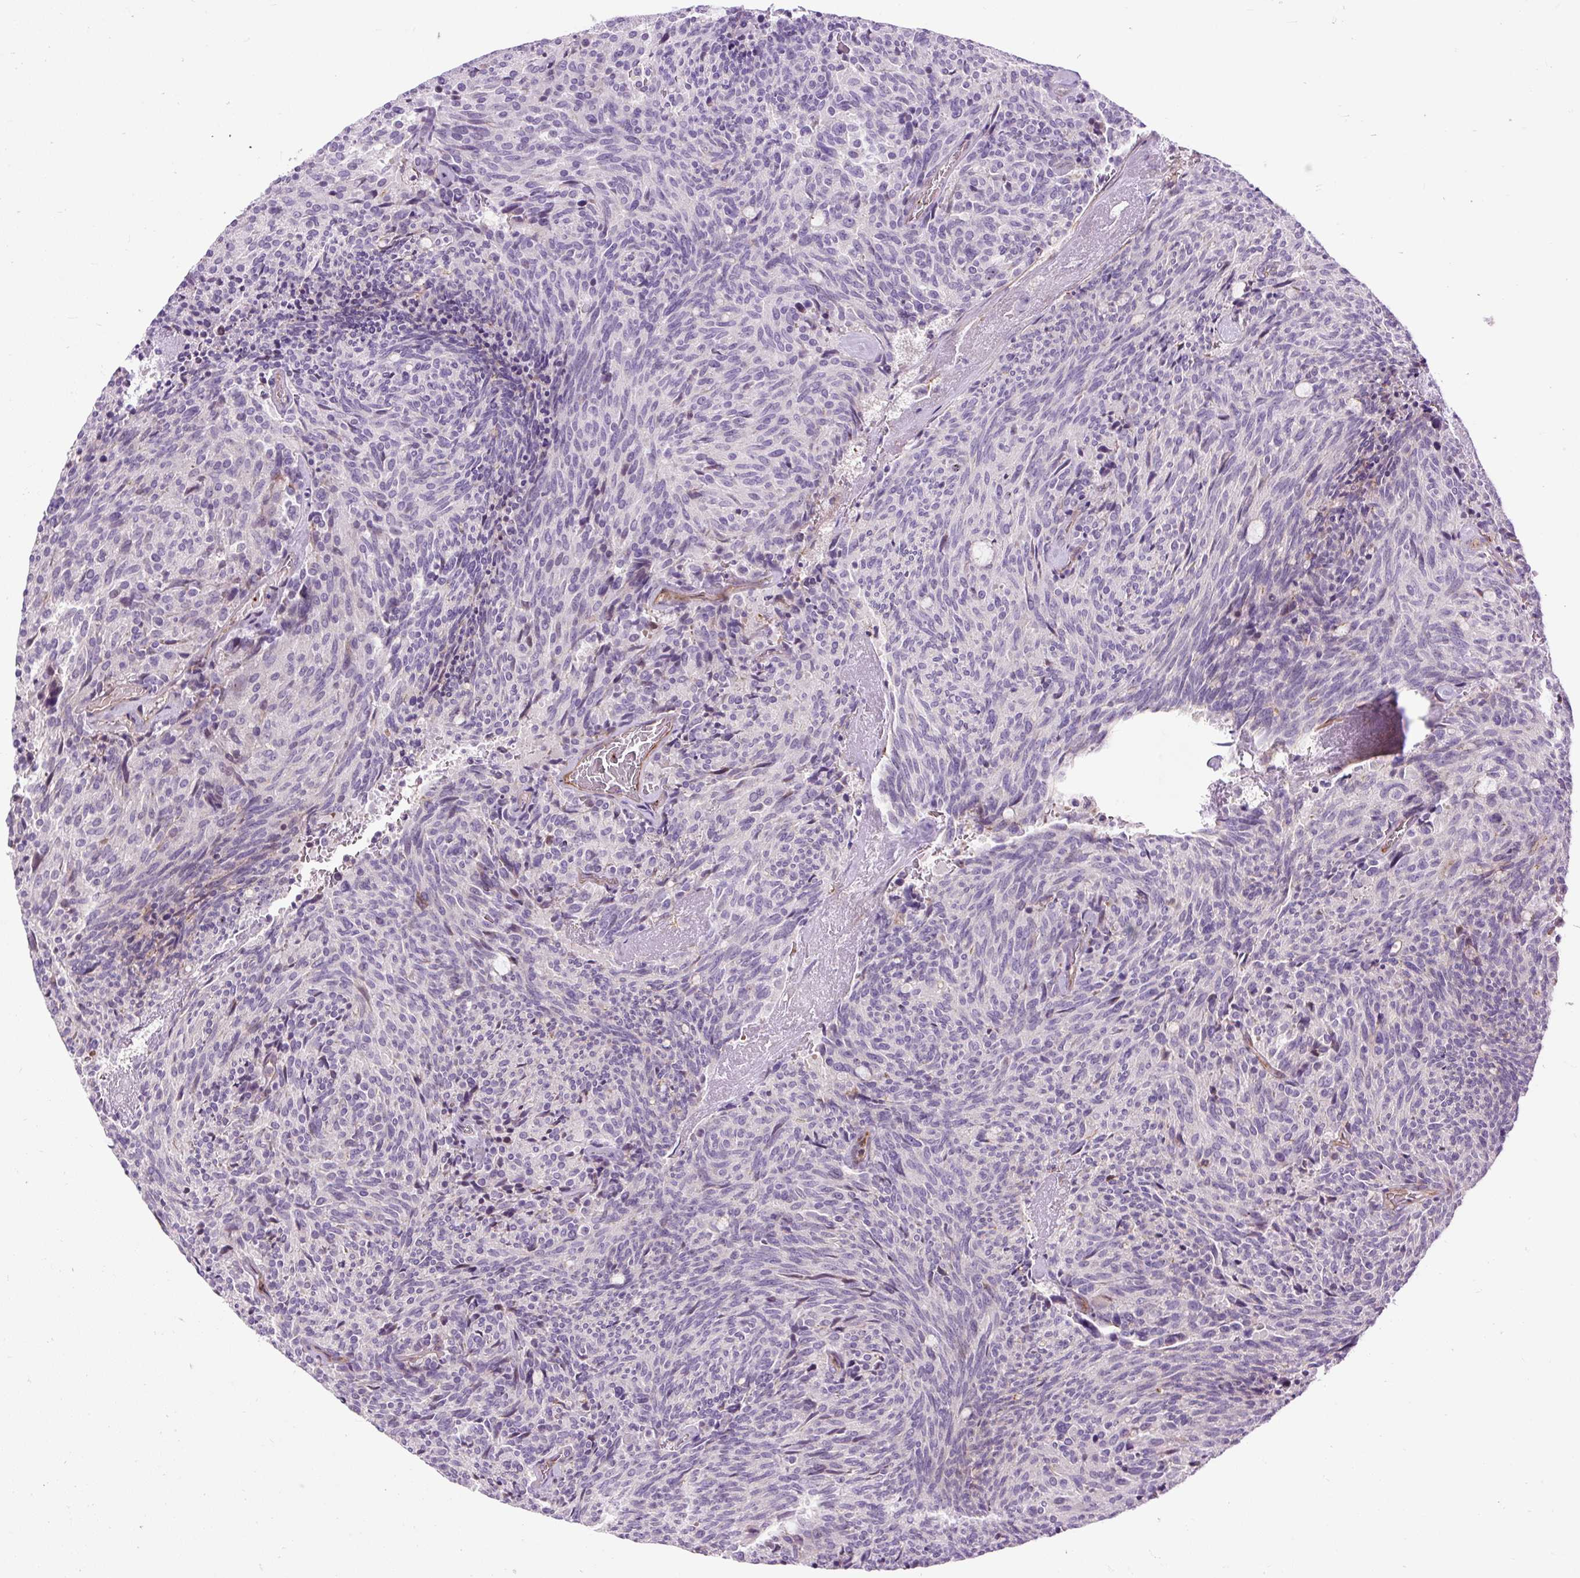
{"staining": {"intensity": "negative", "quantity": "none", "location": "none"}, "tissue": "carcinoid", "cell_type": "Tumor cells", "image_type": "cancer", "snomed": [{"axis": "morphology", "description": "Carcinoid, malignant, NOS"}, {"axis": "topography", "description": "Pancreas"}], "caption": "Immunohistochemical staining of human carcinoid reveals no significant expression in tumor cells.", "gene": "ZNF197", "patient": {"sex": "female", "age": 54}}